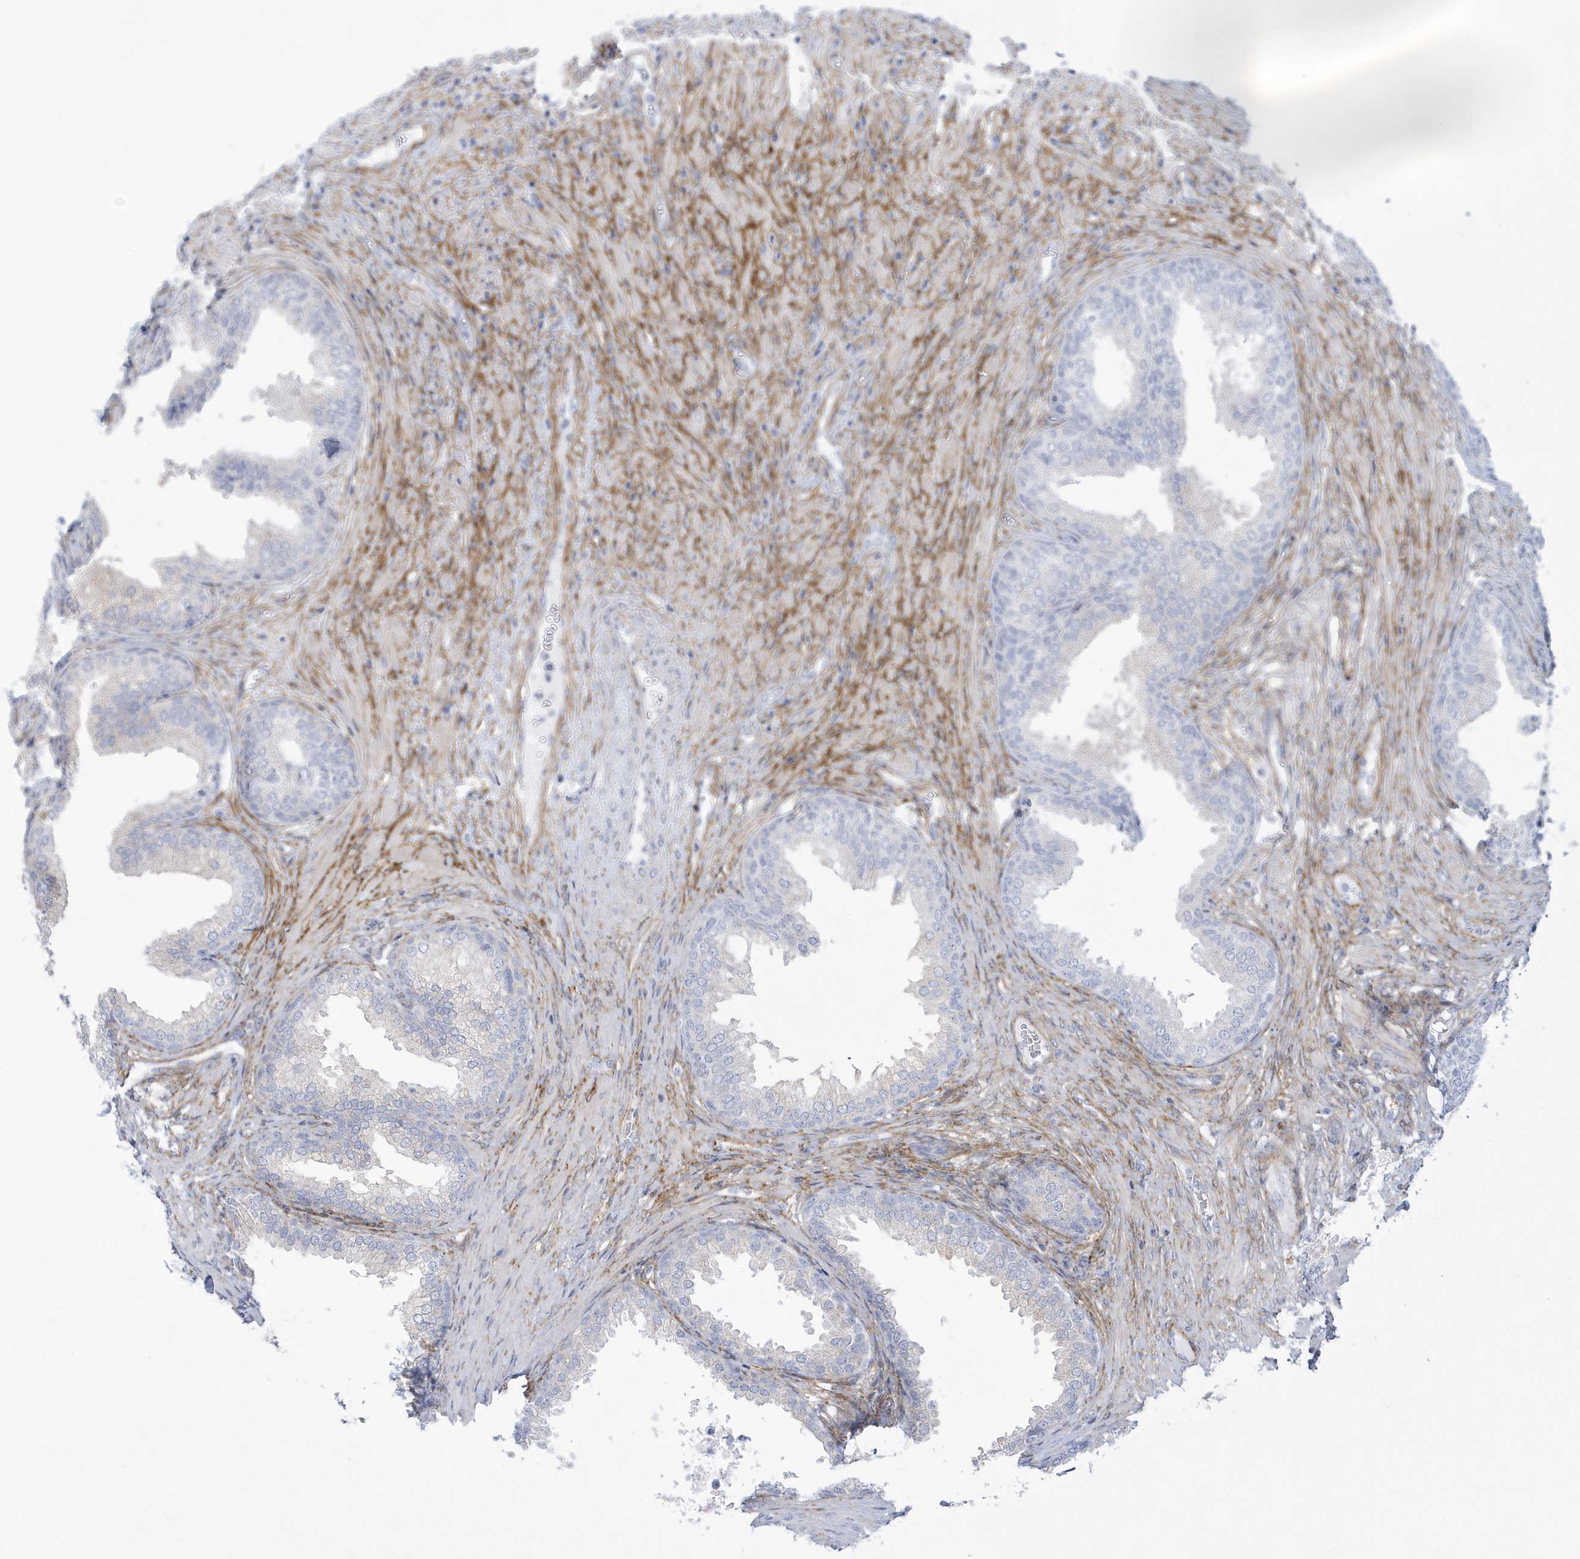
{"staining": {"intensity": "negative", "quantity": "none", "location": "none"}, "tissue": "prostate", "cell_type": "Glandular cells", "image_type": "normal", "snomed": [{"axis": "morphology", "description": "Normal tissue, NOS"}, {"axis": "topography", "description": "Prostate"}], "caption": "The histopathology image demonstrates no significant staining in glandular cells of prostate. (Stains: DAB immunohistochemistry with hematoxylin counter stain, Microscopy: brightfield microscopy at high magnification).", "gene": "WDR27", "patient": {"sex": "male", "age": 76}}